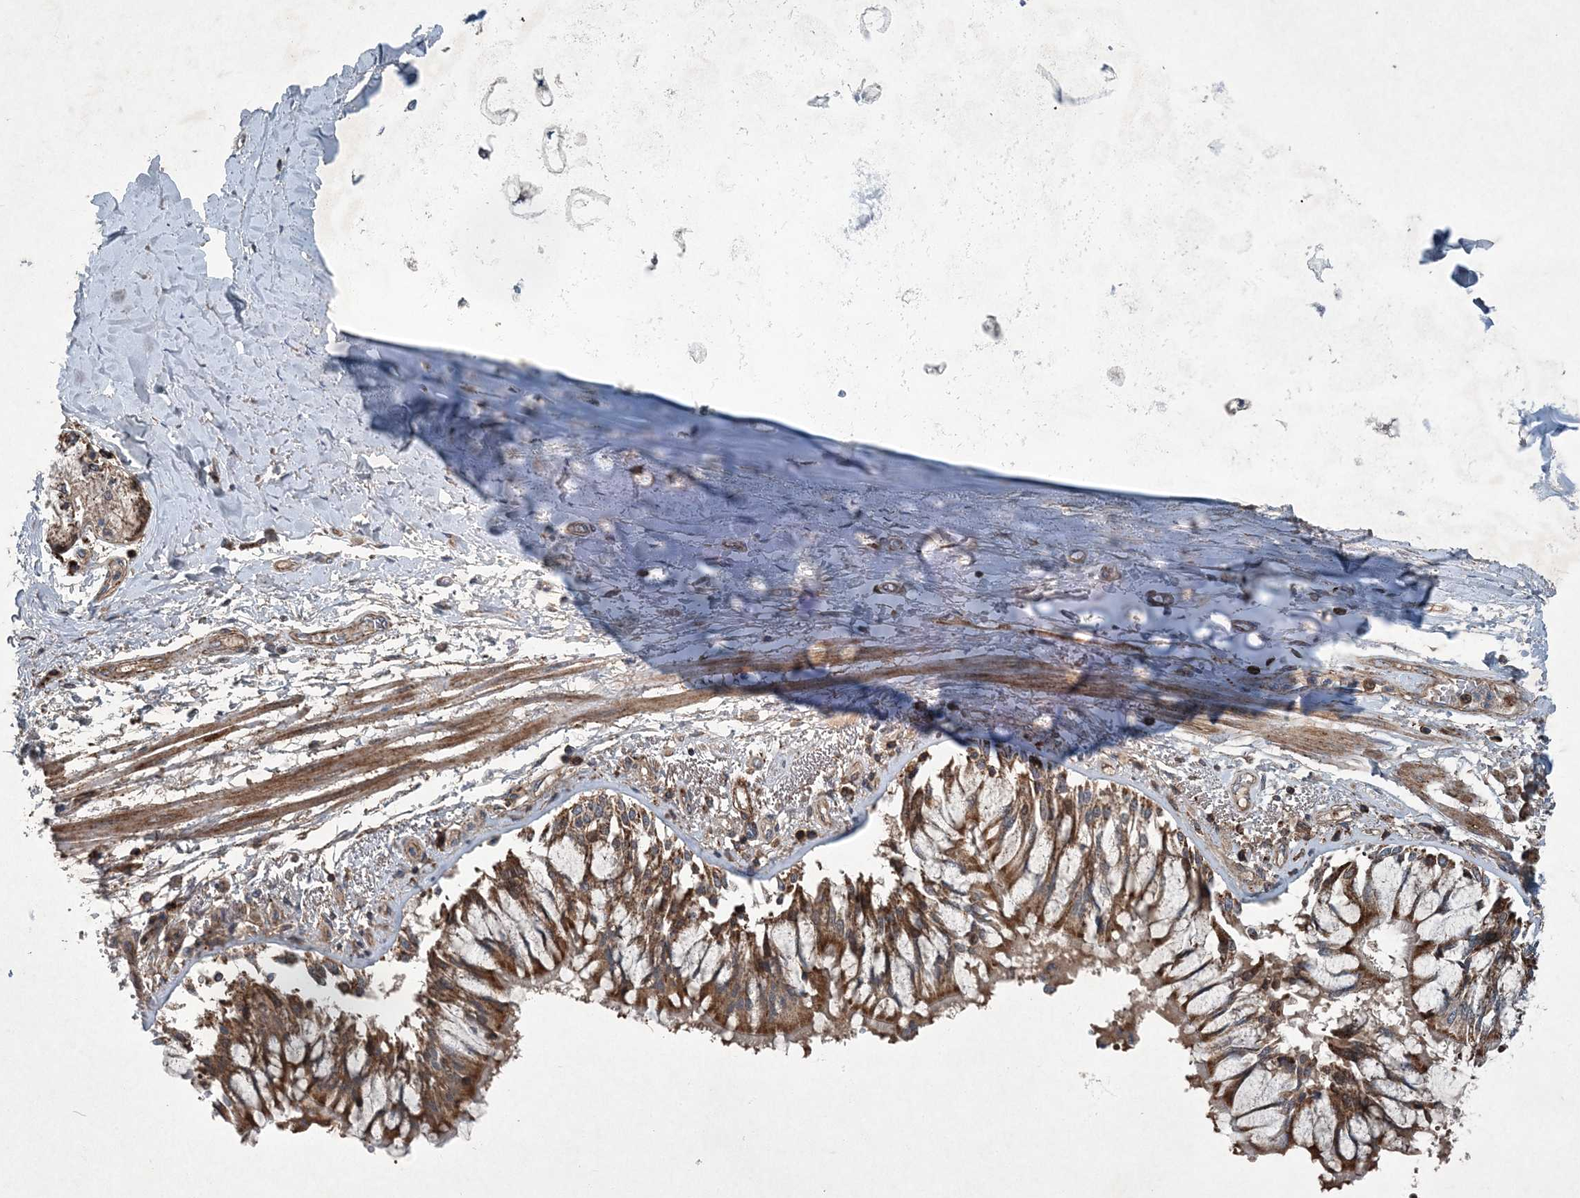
{"staining": {"intensity": "weak", "quantity": "25%-75%", "location": "cytoplasmic/membranous"}, "tissue": "soft tissue", "cell_type": "Chondrocytes", "image_type": "normal", "snomed": [{"axis": "morphology", "description": "Normal tissue, NOS"}, {"axis": "topography", "description": "Cartilage tissue"}, {"axis": "topography", "description": "Bronchus"}, {"axis": "topography", "description": "Lung"}, {"axis": "topography", "description": "Peripheral nerve tissue"}], "caption": "This is a histology image of IHC staining of unremarkable soft tissue, which shows weak positivity in the cytoplasmic/membranous of chondrocytes.", "gene": "NDUFA2", "patient": {"sex": "female", "age": 49}}